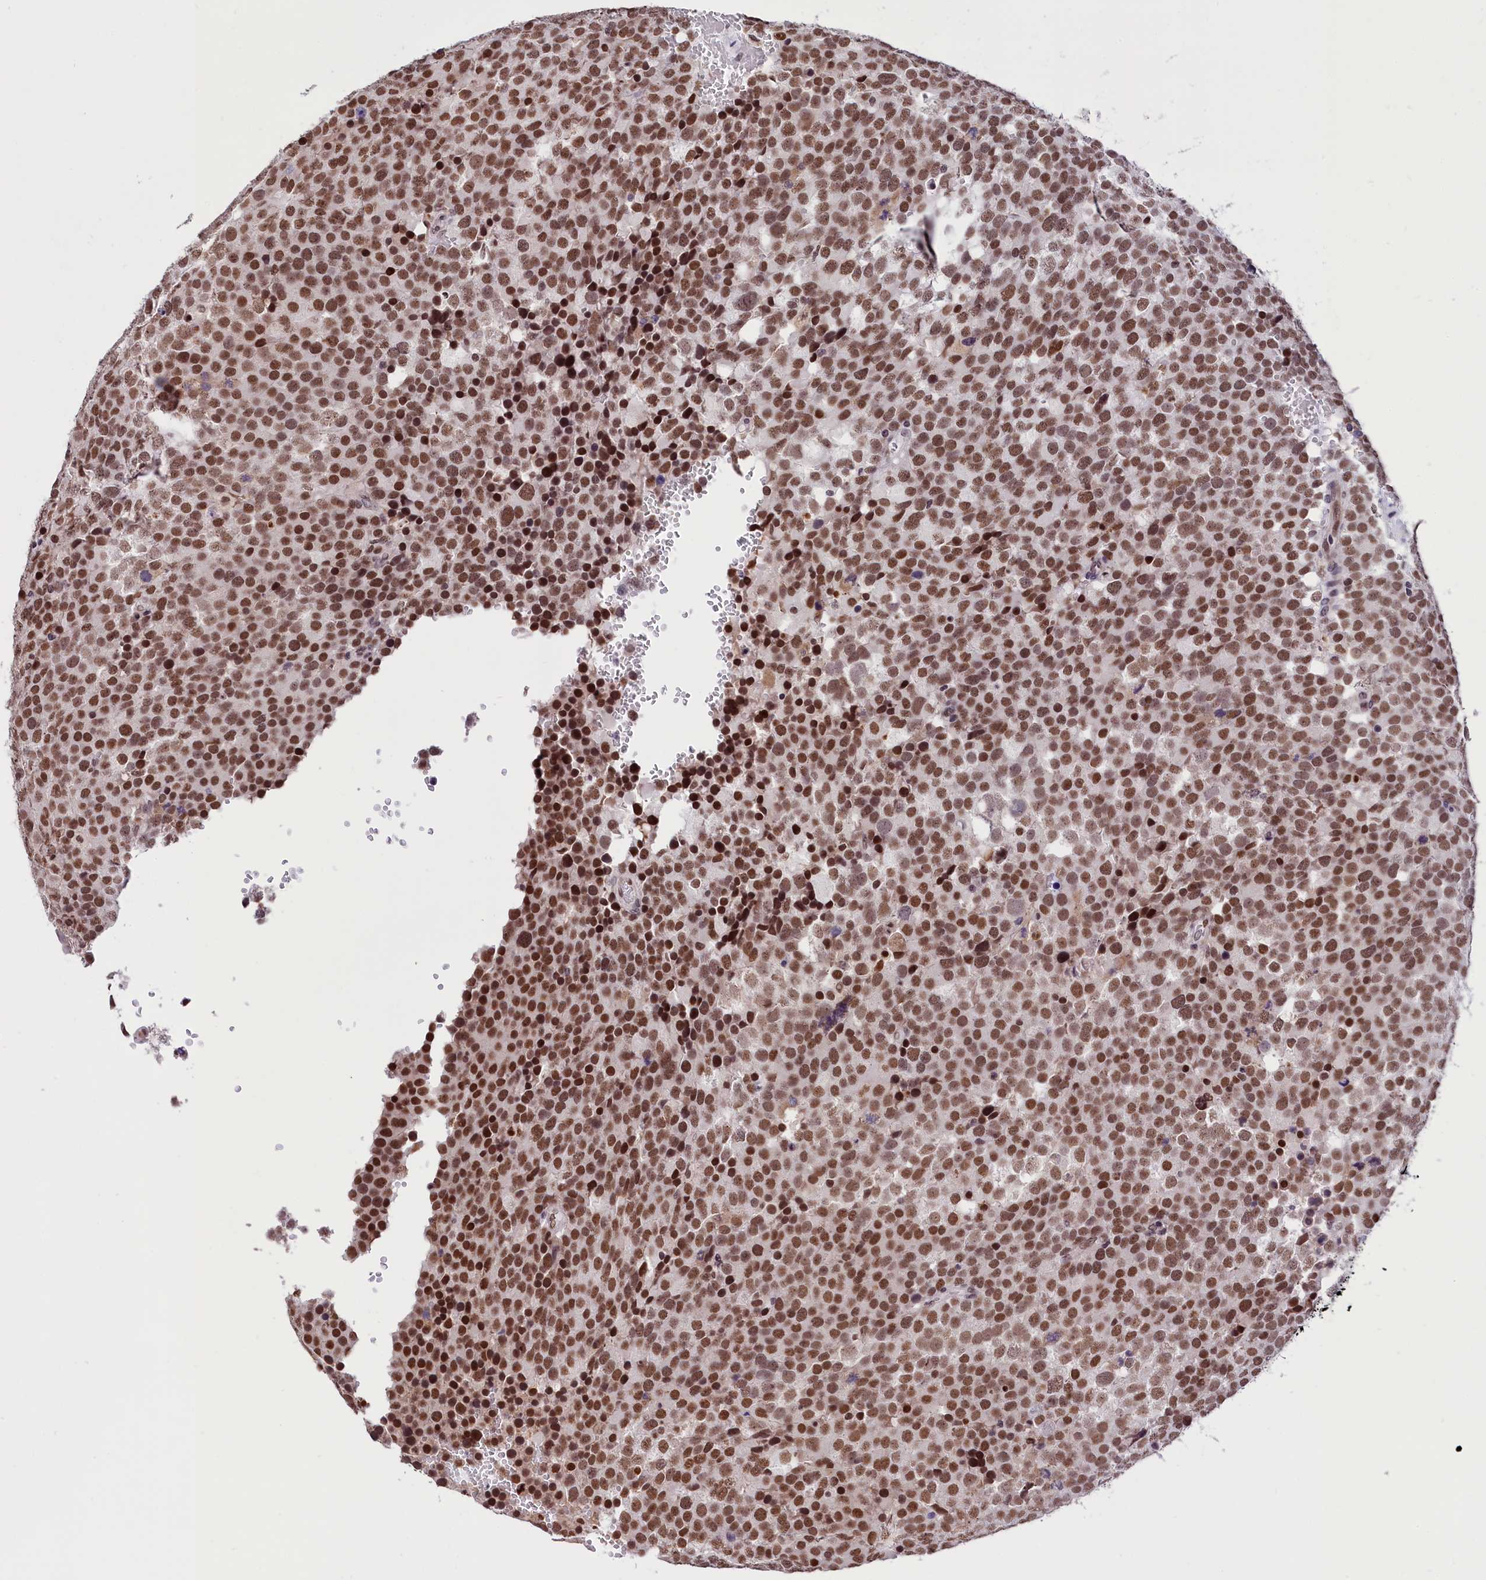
{"staining": {"intensity": "strong", "quantity": ">75%", "location": "nuclear"}, "tissue": "testis cancer", "cell_type": "Tumor cells", "image_type": "cancer", "snomed": [{"axis": "morphology", "description": "Seminoma, NOS"}, {"axis": "topography", "description": "Testis"}], "caption": "Testis cancer (seminoma) stained for a protein shows strong nuclear positivity in tumor cells.", "gene": "CDYL2", "patient": {"sex": "male", "age": 71}}